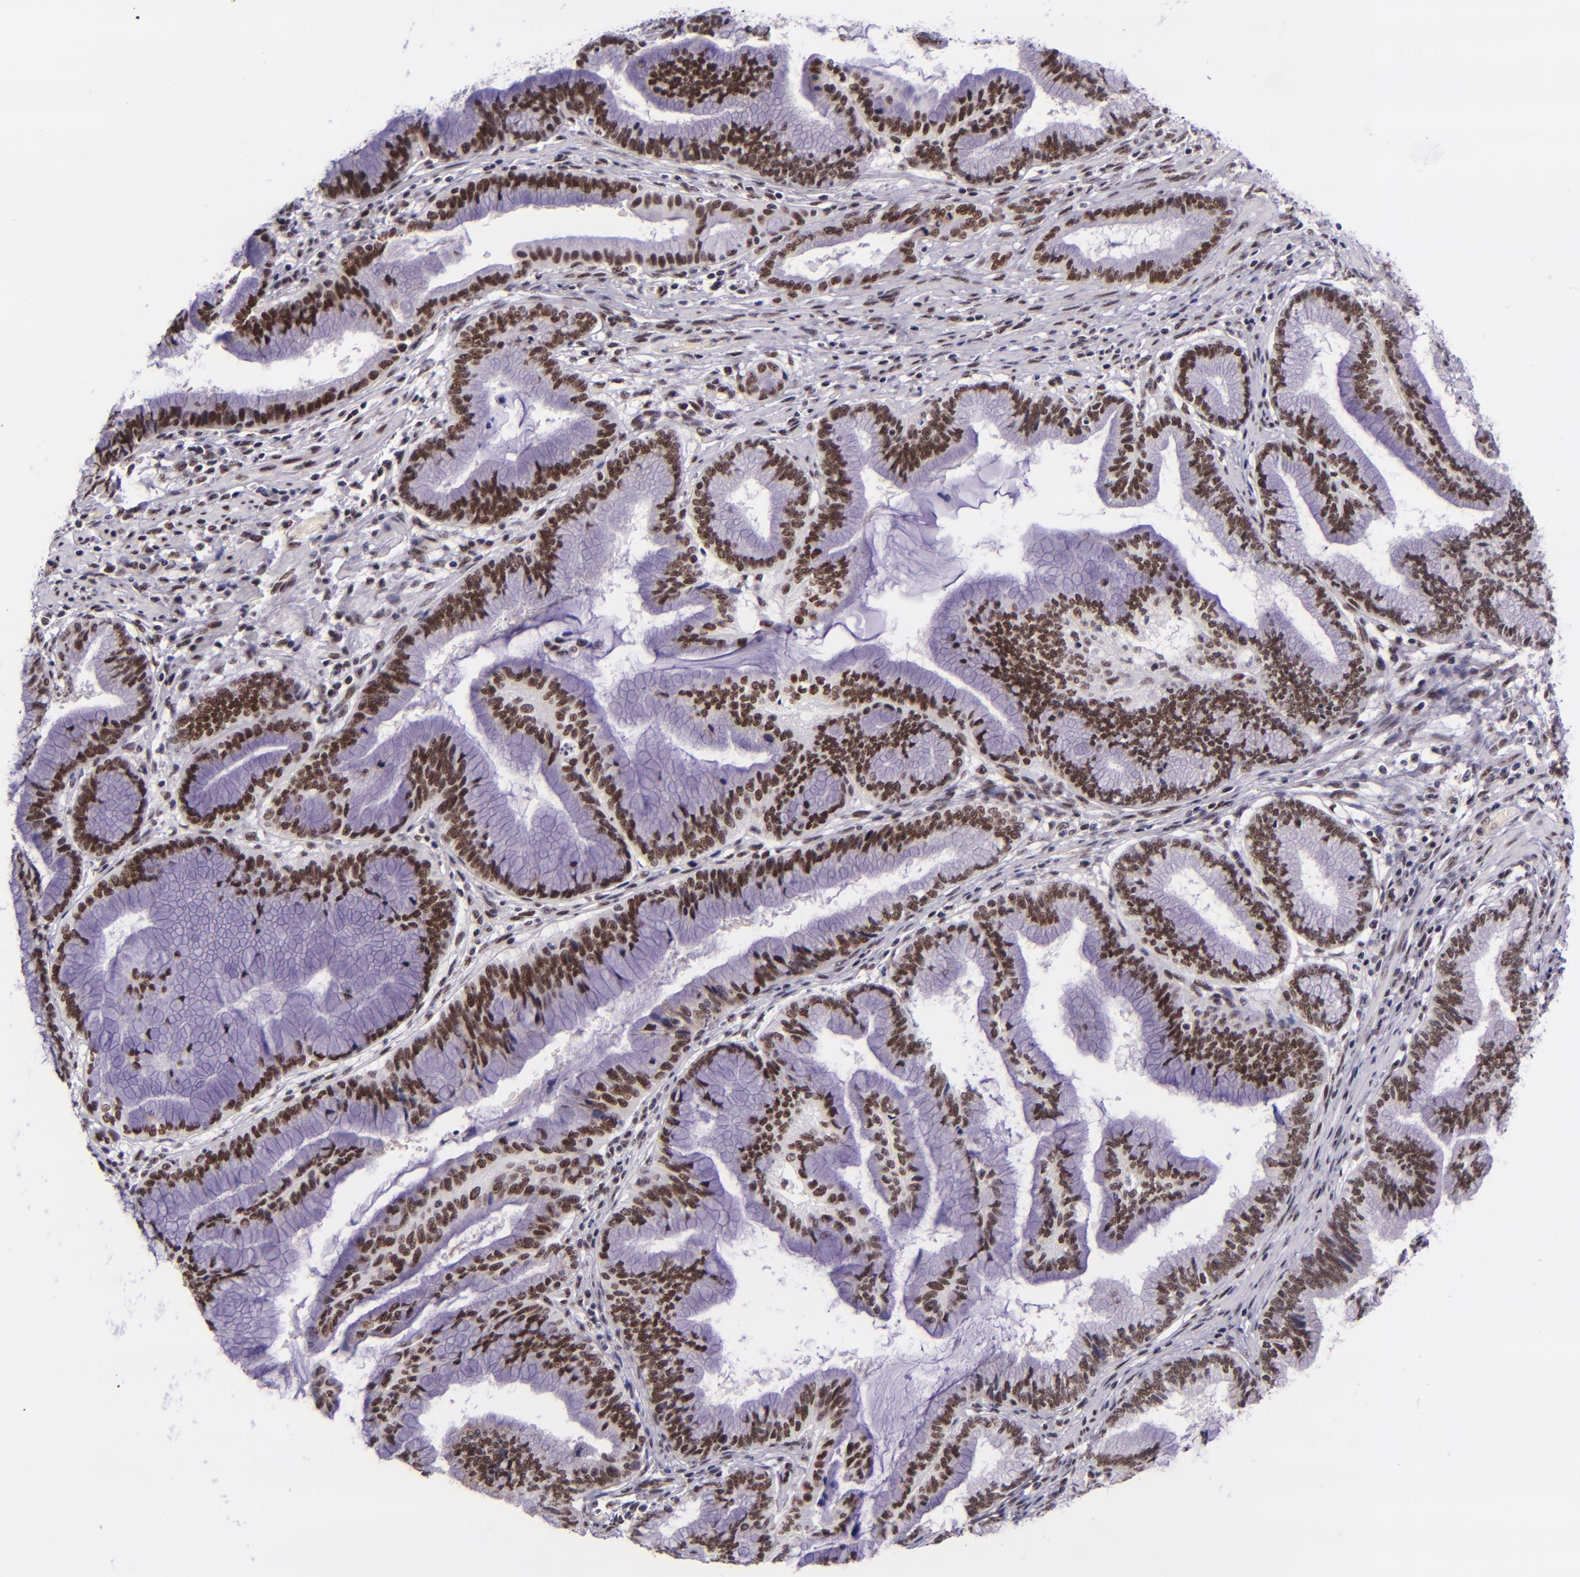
{"staining": {"intensity": "strong", "quantity": ">75%", "location": "nuclear"}, "tissue": "pancreatic cancer", "cell_type": "Tumor cells", "image_type": "cancer", "snomed": [{"axis": "morphology", "description": "Adenocarcinoma, NOS"}, {"axis": "topography", "description": "Pancreas"}], "caption": "Protein expression analysis of pancreatic adenocarcinoma exhibits strong nuclear positivity in approximately >75% of tumor cells.", "gene": "GPKOW", "patient": {"sex": "female", "age": 64}}